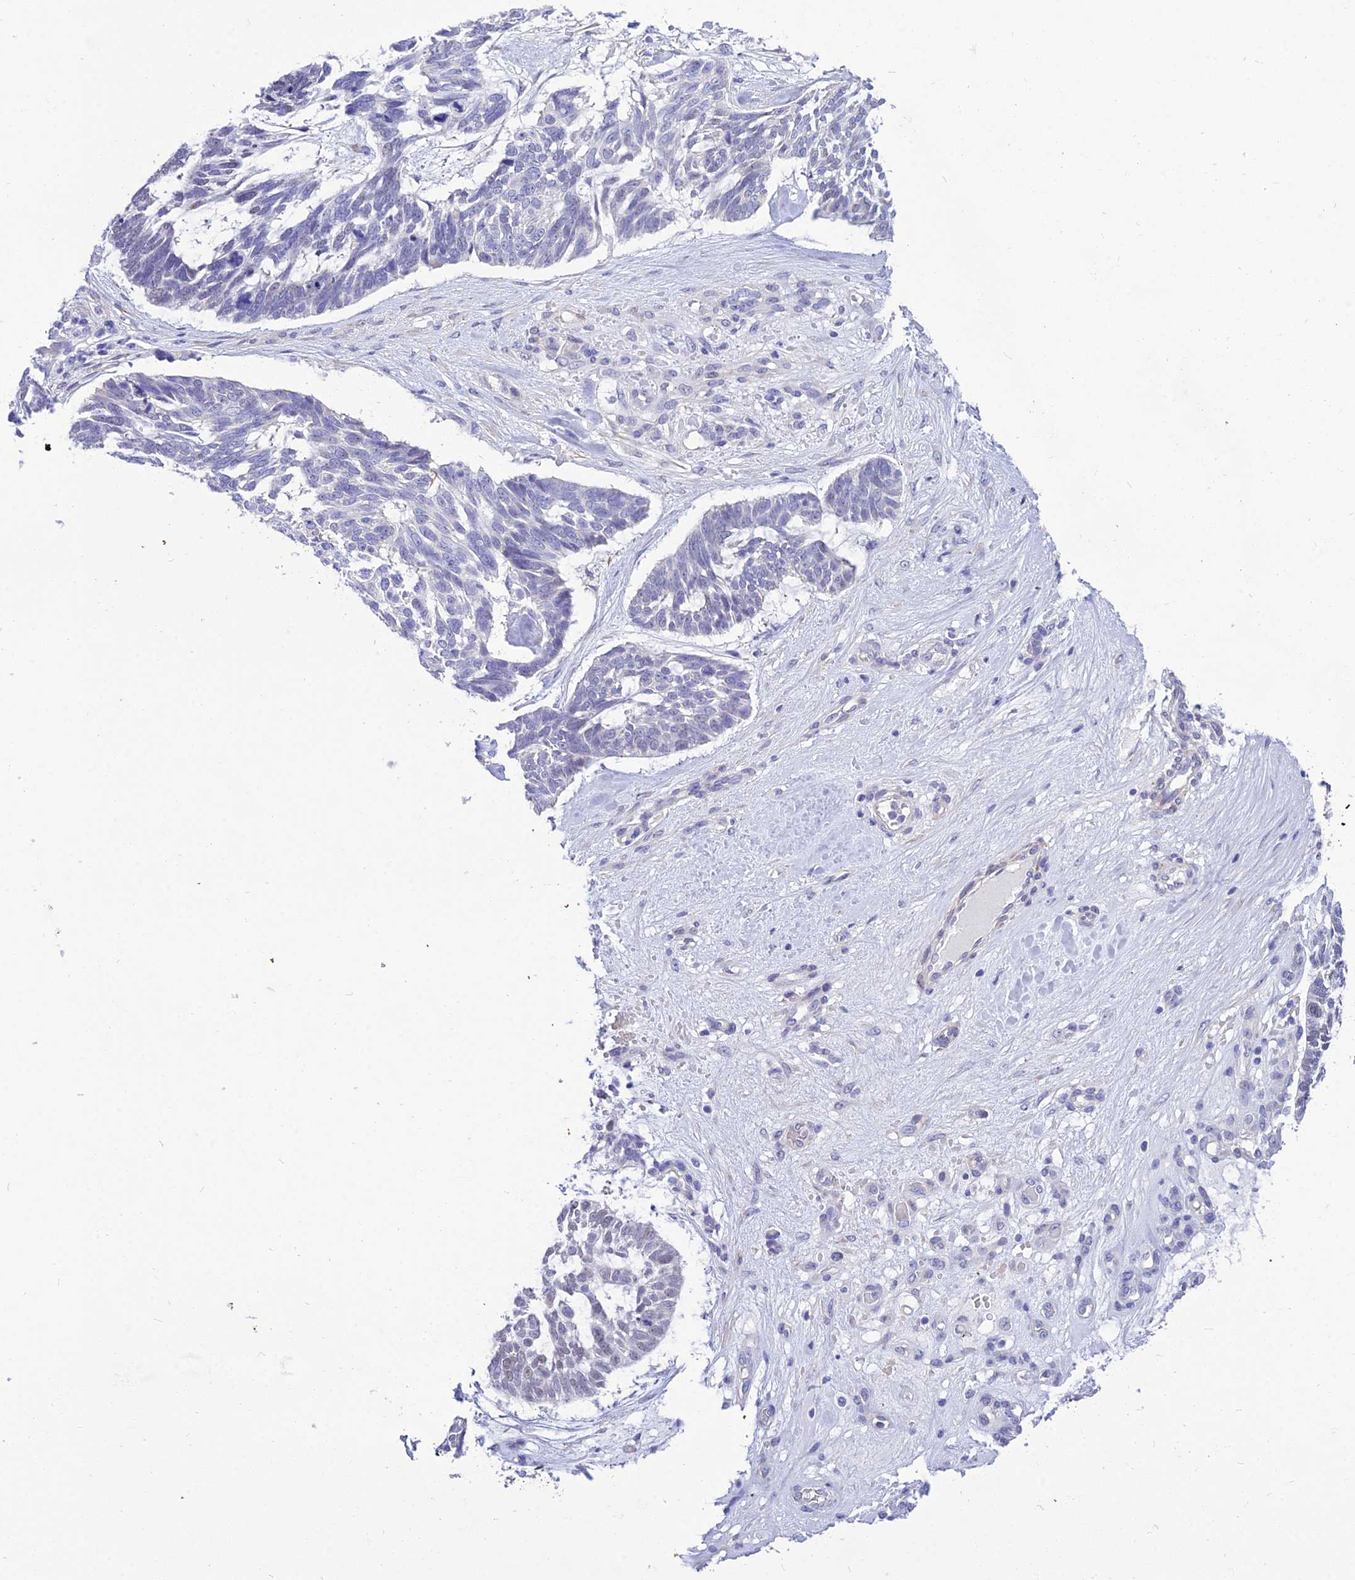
{"staining": {"intensity": "negative", "quantity": "none", "location": "none"}, "tissue": "skin cancer", "cell_type": "Tumor cells", "image_type": "cancer", "snomed": [{"axis": "morphology", "description": "Basal cell carcinoma"}, {"axis": "topography", "description": "Skin"}], "caption": "This micrograph is of skin cancer (basal cell carcinoma) stained with immunohistochemistry to label a protein in brown with the nuclei are counter-stained blue. There is no staining in tumor cells.", "gene": "DEFB107A", "patient": {"sex": "male", "age": 88}}